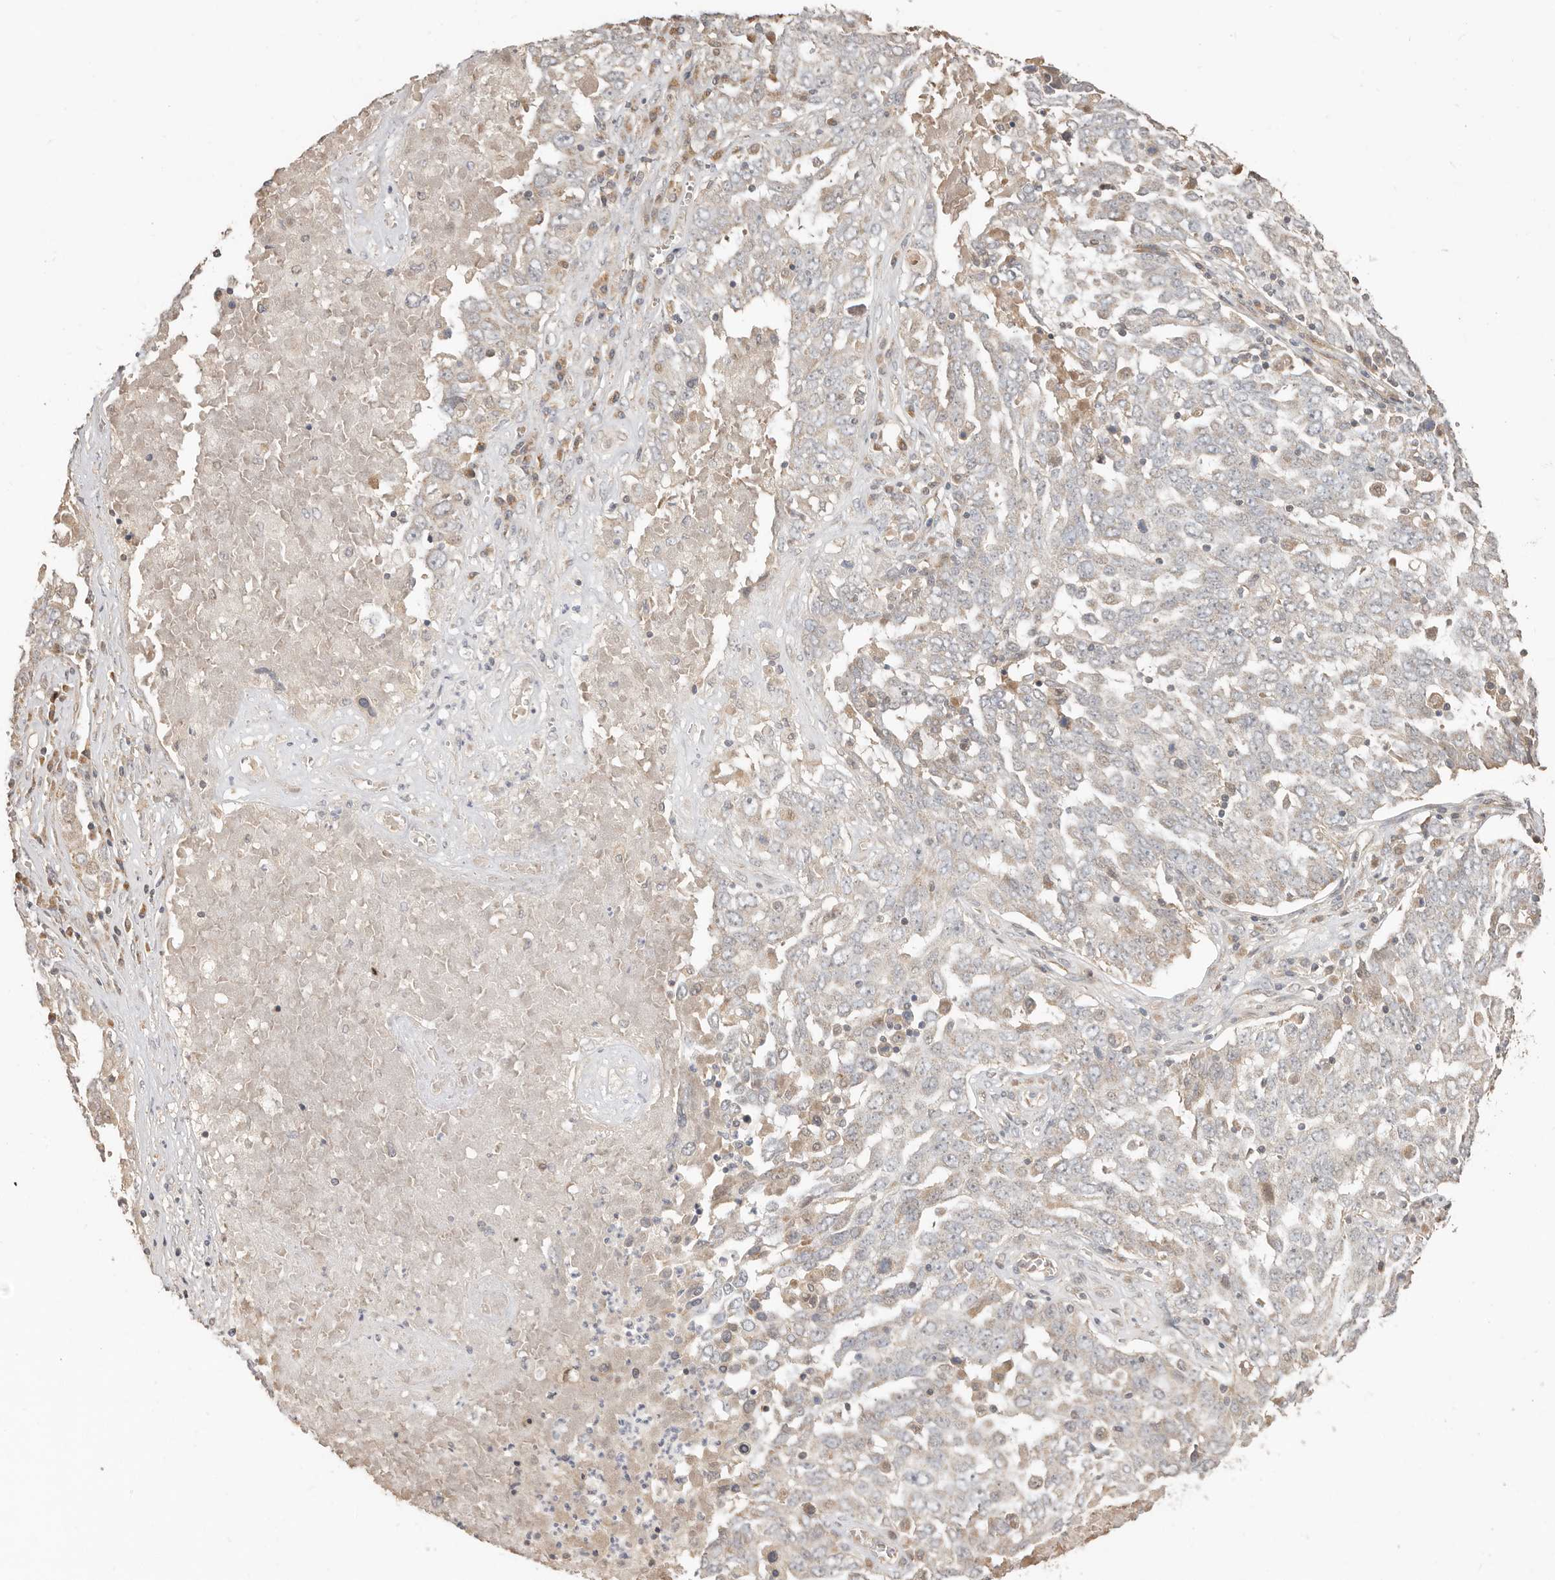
{"staining": {"intensity": "negative", "quantity": "none", "location": "none"}, "tissue": "ovarian cancer", "cell_type": "Tumor cells", "image_type": "cancer", "snomed": [{"axis": "morphology", "description": "Carcinoma, endometroid"}, {"axis": "topography", "description": "Ovary"}], "caption": "Tumor cells show no significant protein positivity in endometroid carcinoma (ovarian).", "gene": "MTFR2", "patient": {"sex": "female", "age": 62}}